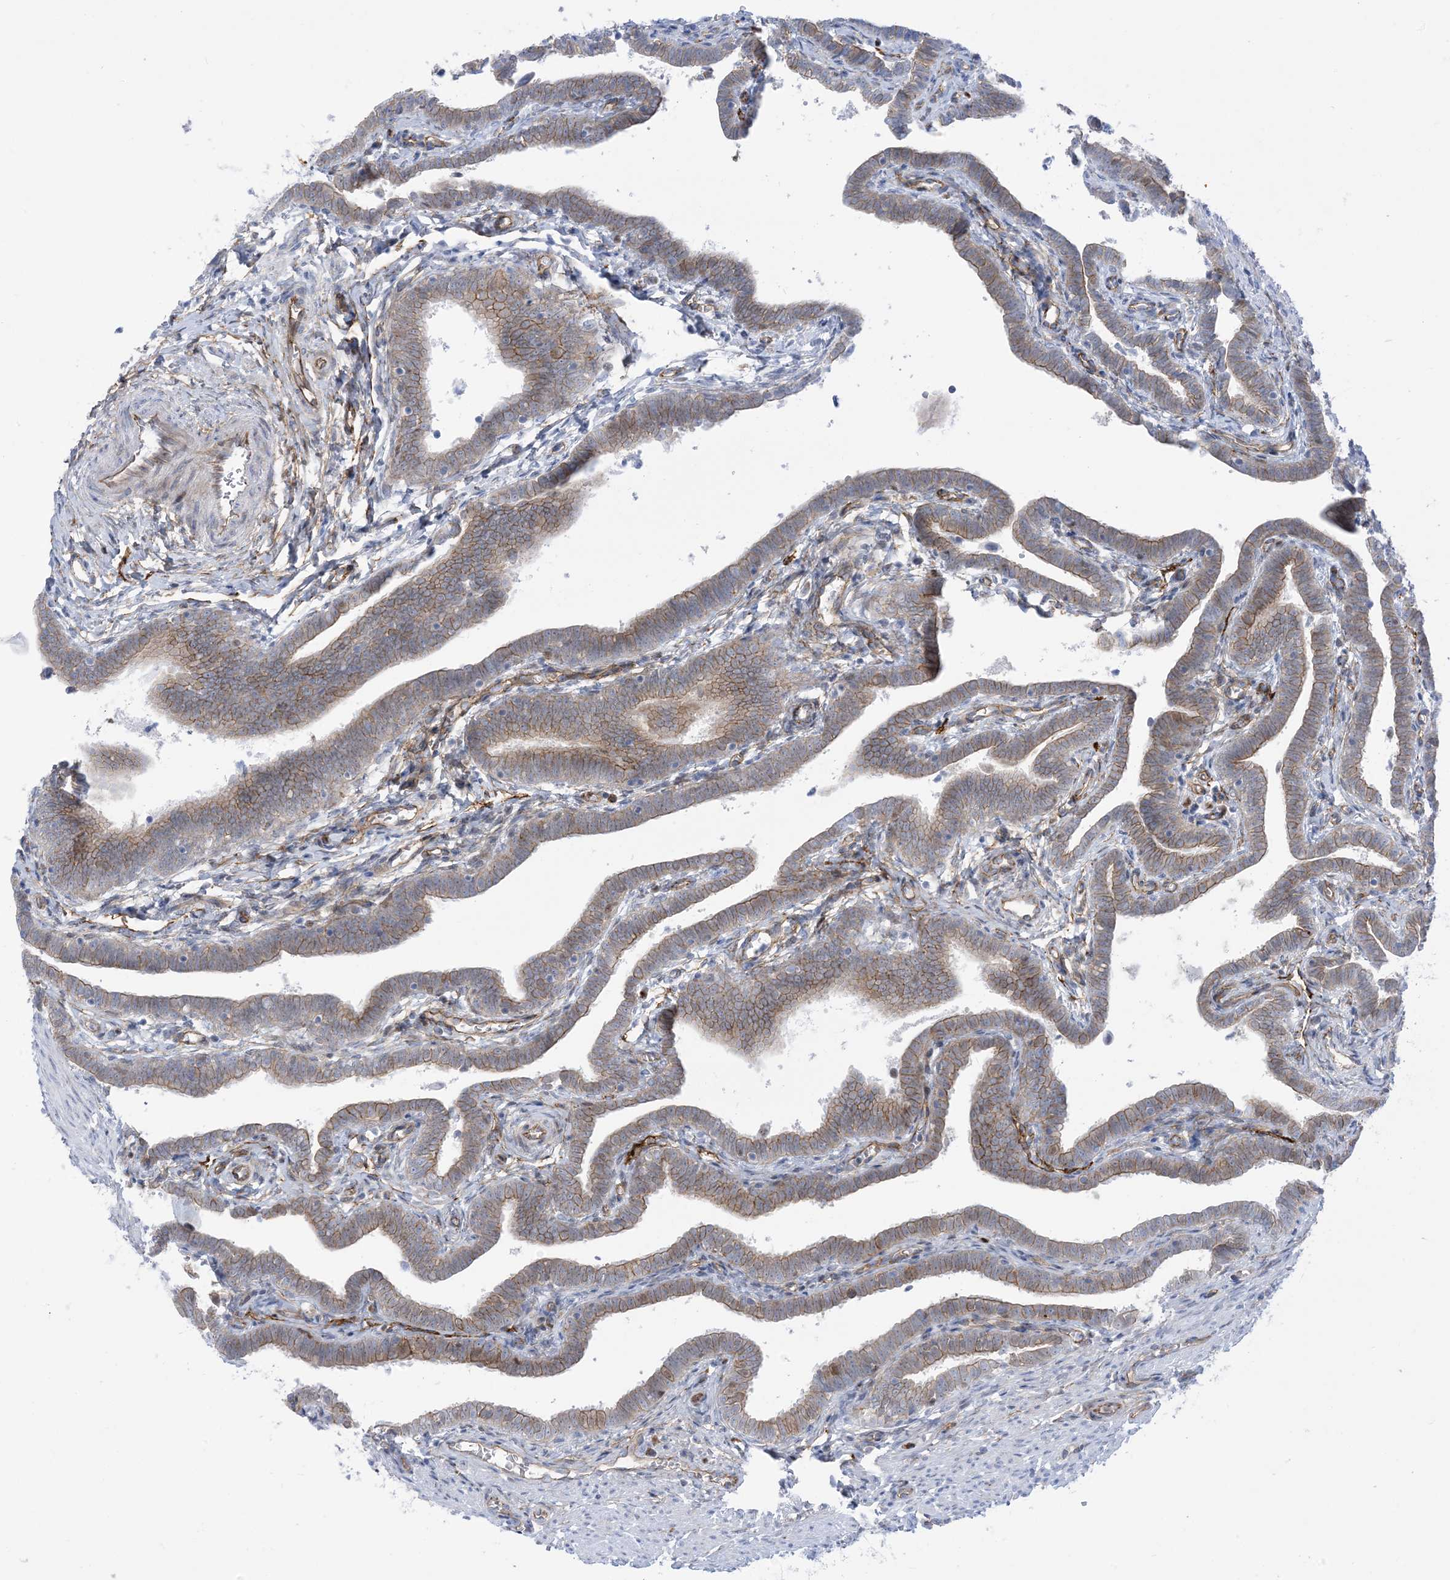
{"staining": {"intensity": "moderate", "quantity": "25%-75%", "location": "cytoplasmic/membranous,nuclear"}, "tissue": "fallopian tube", "cell_type": "Glandular cells", "image_type": "normal", "snomed": [{"axis": "morphology", "description": "Normal tissue, NOS"}, {"axis": "topography", "description": "Fallopian tube"}], "caption": "Immunohistochemistry staining of unremarkable fallopian tube, which demonstrates medium levels of moderate cytoplasmic/membranous,nuclear expression in approximately 25%-75% of glandular cells indicating moderate cytoplasmic/membranous,nuclear protein expression. The staining was performed using DAB (3,3'-diaminobenzidine) (brown) for protein detection and nuclei were counterstained in hematoxylin (blue).", "gene": "MARS2", "patient": {"sex": "female", "age": 36}}